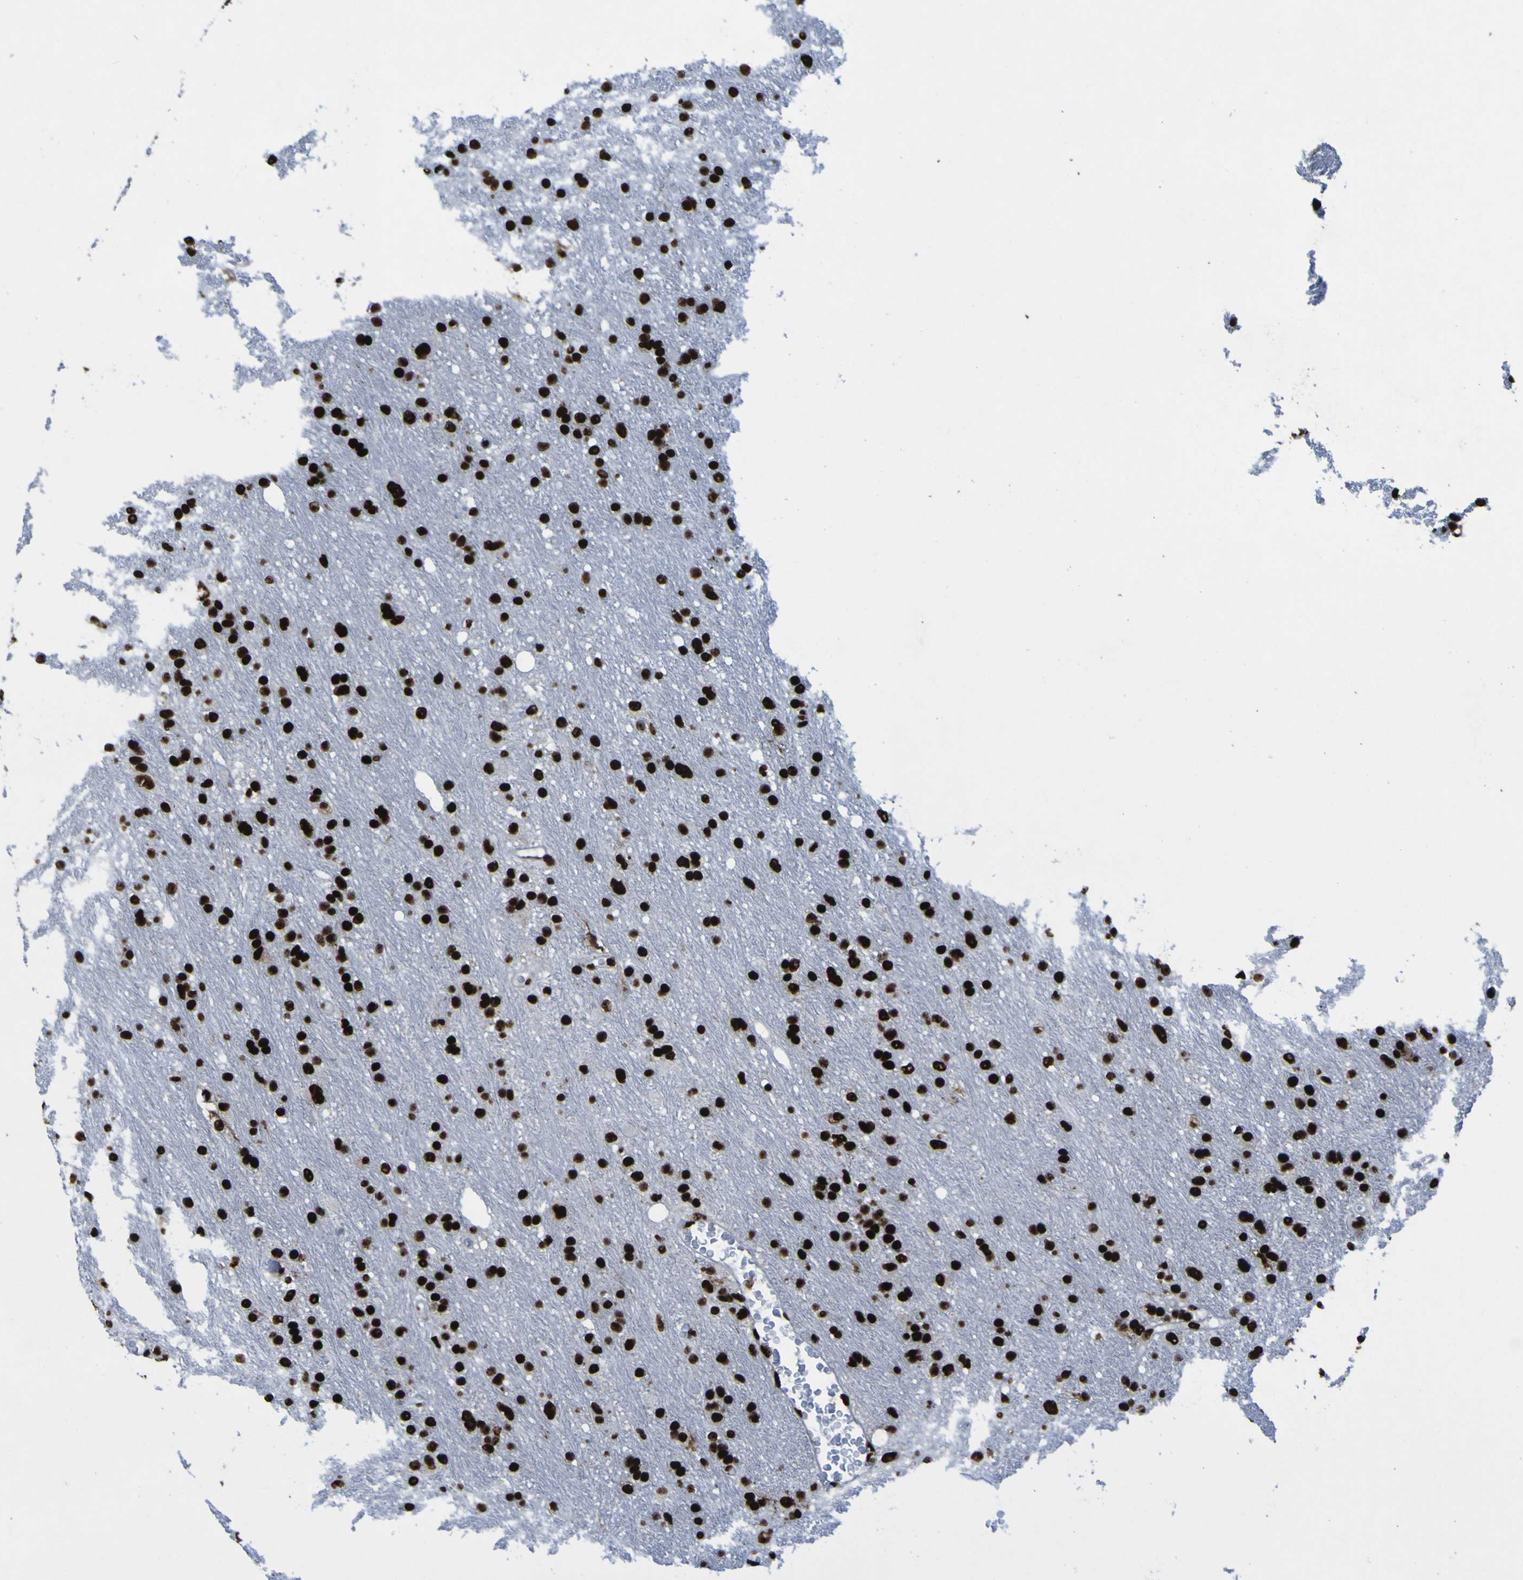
{"staining": {"intensity": "strong", "quantity": ">75%", "location": "nuclear"}, "tissue": "glioma", "cell_type": "Tumor cells", "image_type": "cancer", "snomed": [{"axis": "morphology", "description": "Glioma, malignant, Low grade"}, {"axis": "topography", "description": "Brain"}], "caption": "High-power microscopy captured an immunohistochemistry (IHC) image of malignant glioma (low-grade), revealing strong nuclear staining in about >75% of tumor cells.", "gene": "NPM1", "patient": {"sex": "male", "age": 77}}